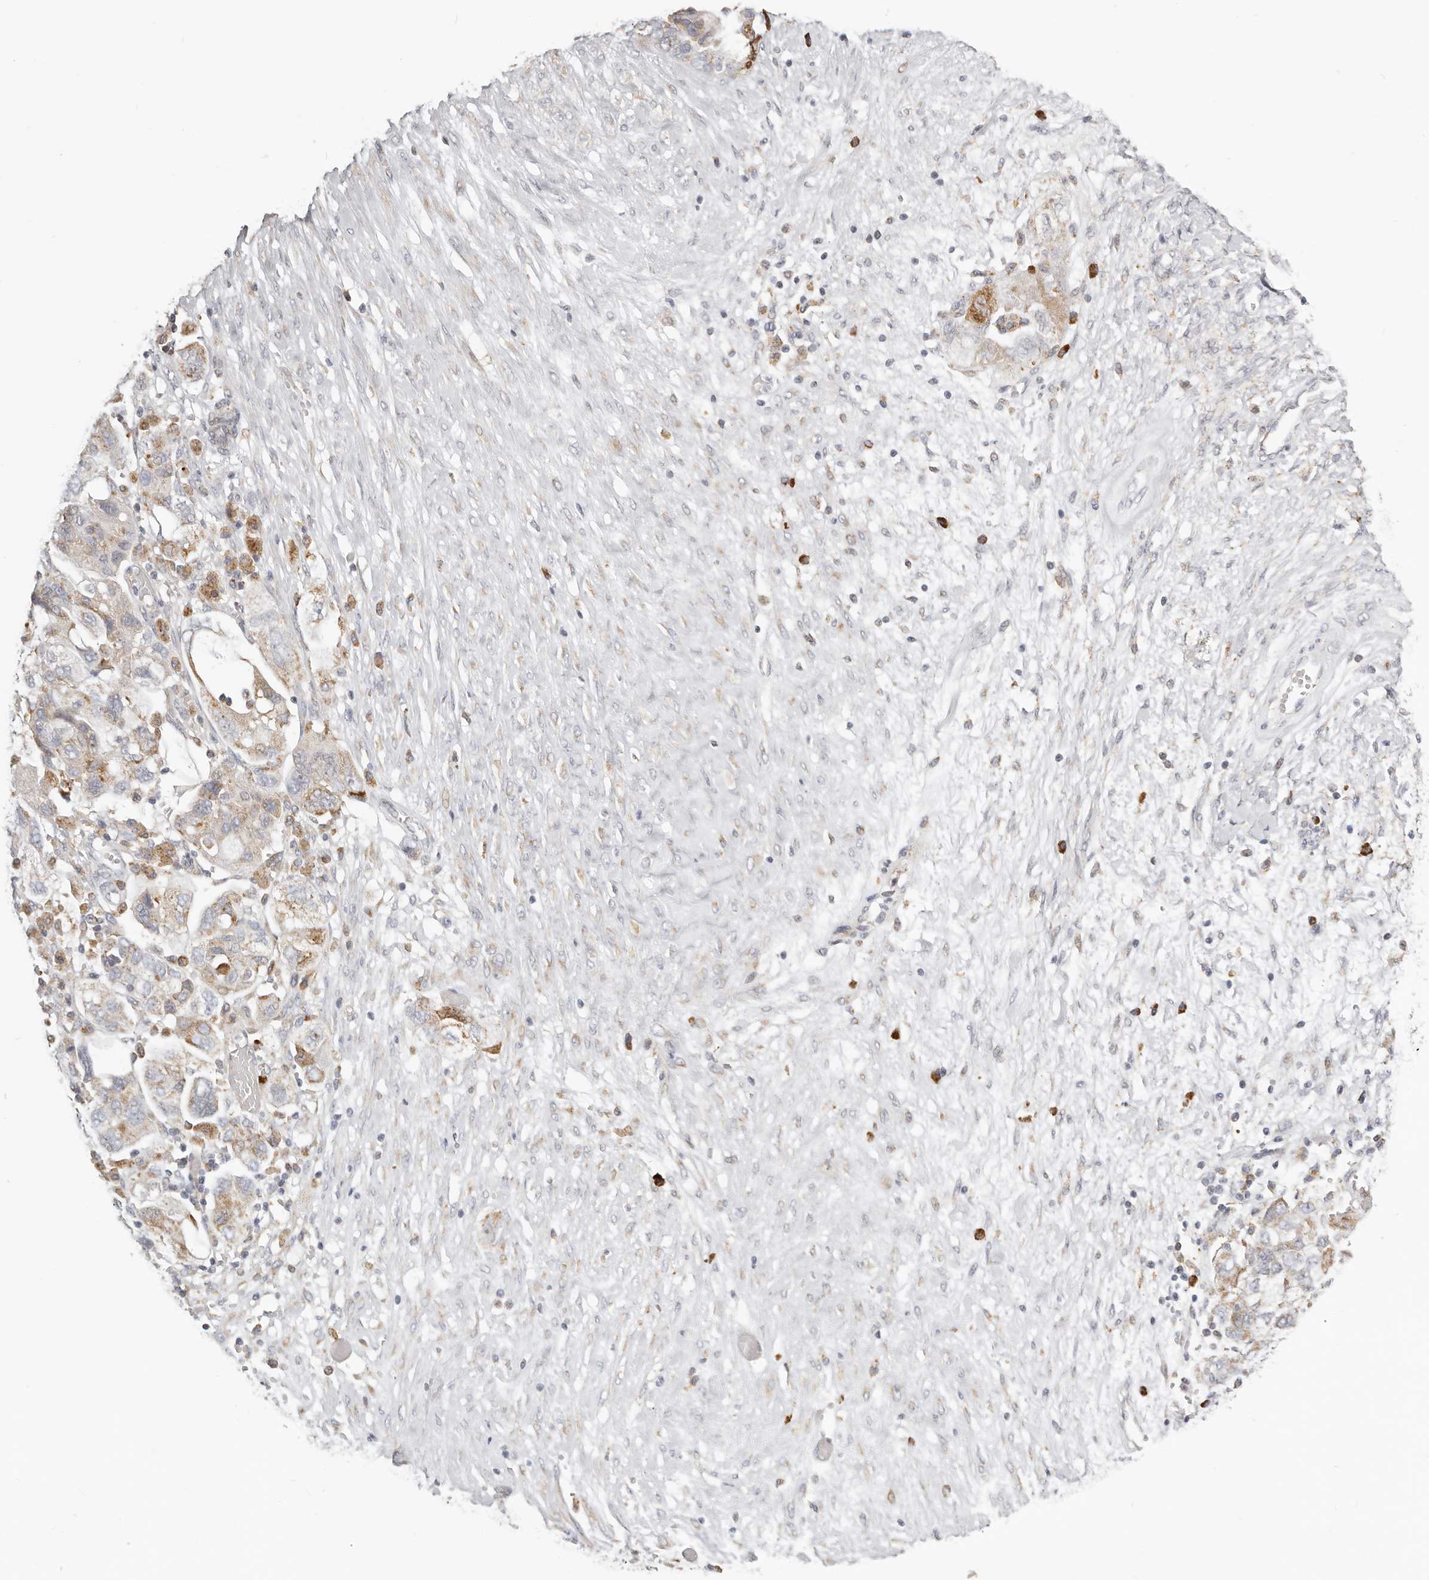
{"staining": {"intensity": "moderate", "quantity": ">75%", "location": "cytoplasmic/membranous"}, "tissue": "ovarian cancer", "cell_type": "Tumor cells", "image_type": "cancer", "snomed": [{"axis": "morphology", "description": "Carcinoma, NOS"}, {"axis": "morphology", "description": "Cystadenocarcinoma, serous, NOS"}, {"axis": "topography", "description": "Ovary"}], "caption": "Tumor cells display medium levels of moderate cytoplasmic/membranous expression in approximately >75% of cells in ovarian cancer. The protein is shown in brown color, while the nuclei are stained blue.", "gene": "IL32", "patient": {"sex": "female", "age": 69}}